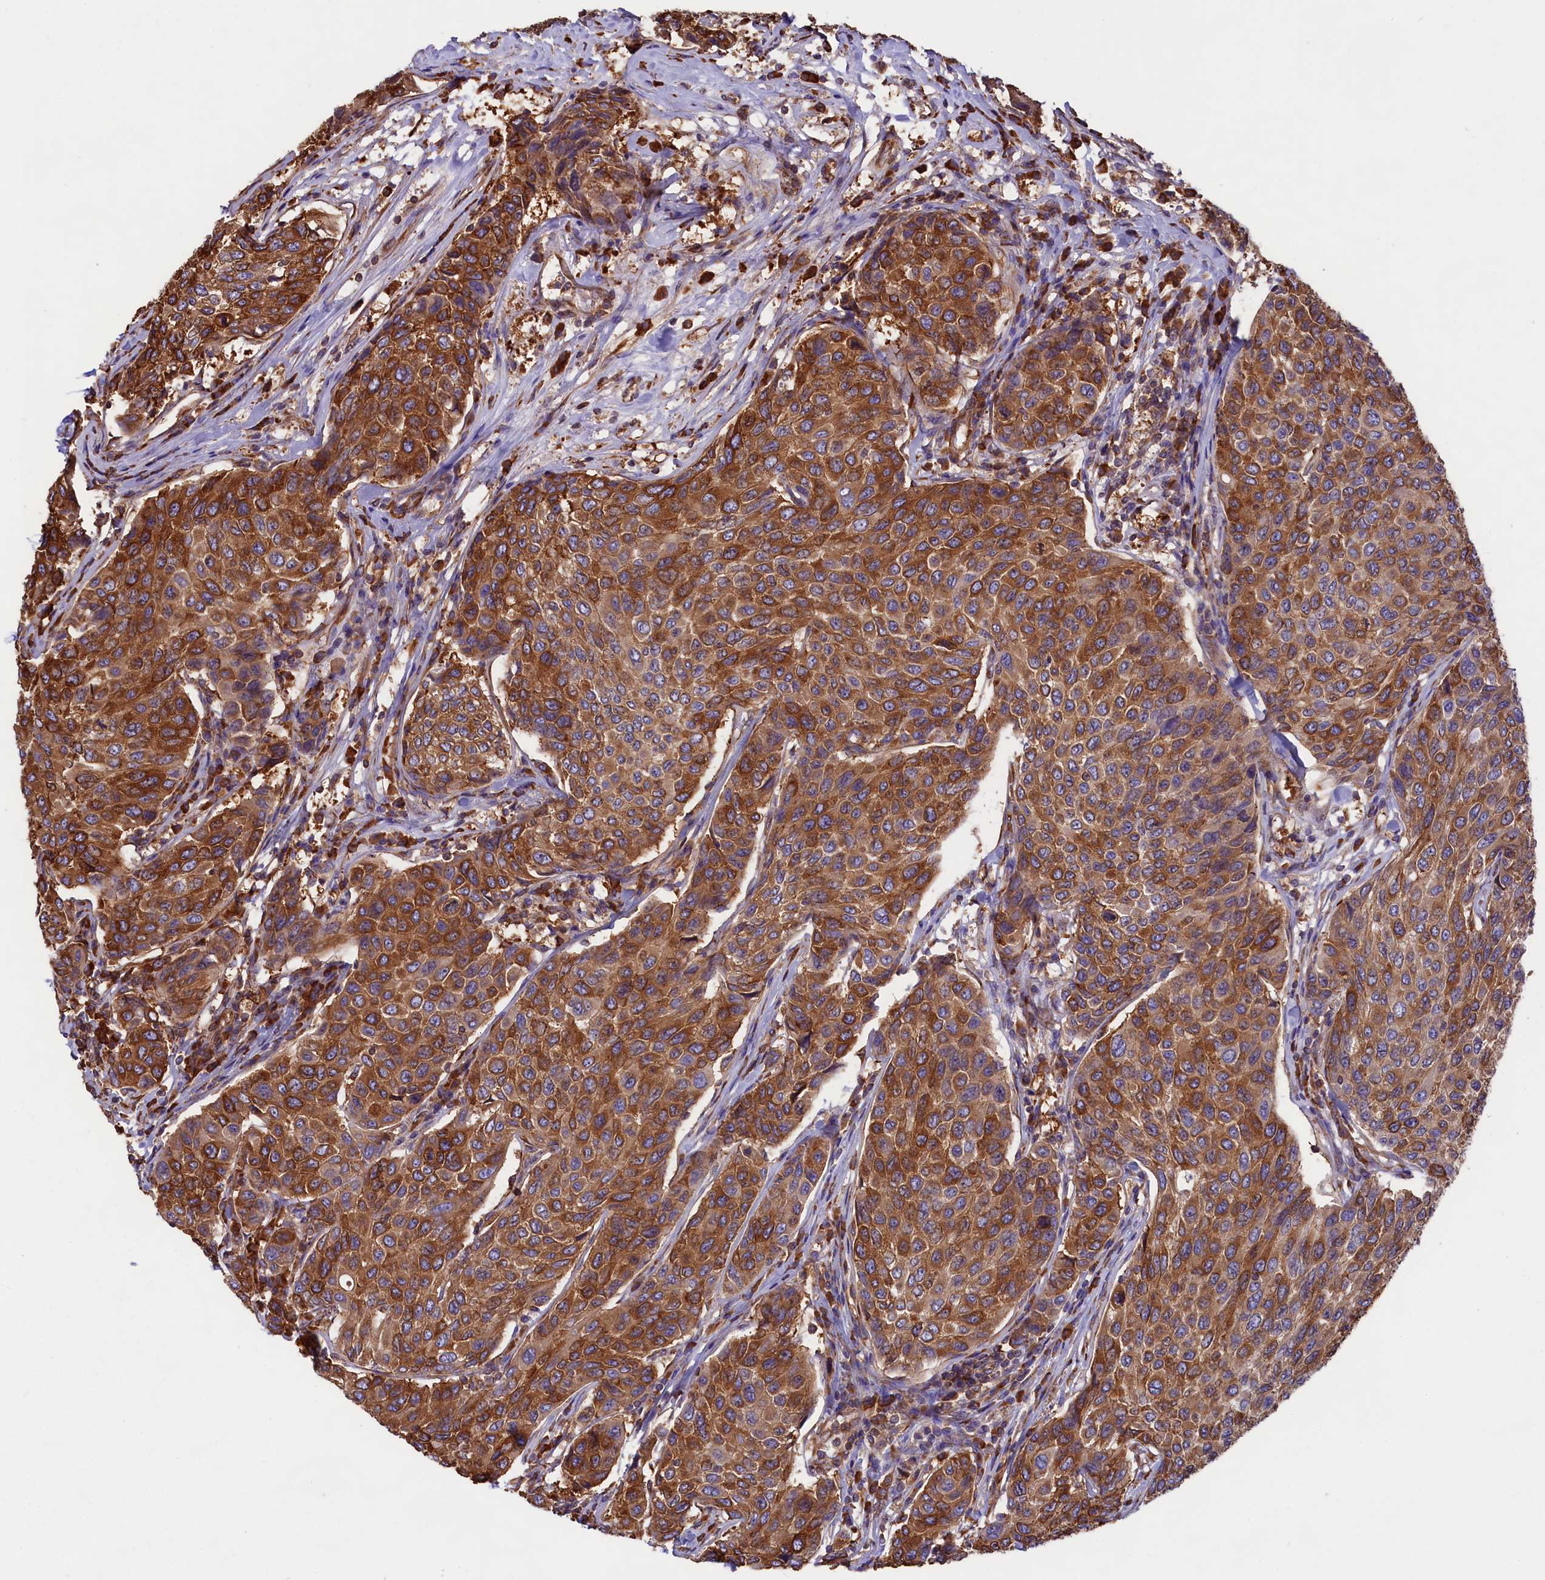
{"staining": {"intensity": "strong", "quantity": ">75%", "location": "cytoplasmic/membranous"}, "tissue": "breast cancer", "cell_type": "Tumor cells", "image_type": "cancer", "snomed": [{"axis": "morphology", "description": "Duct carcinoma"}, {"axis": "topography", "description": "Breast"}], "caption": "About >75% of tumor cells in intraductal carcinoma (breast) show strong cytoplasmic/membranous protein staining as visualized by brown immunohistochemical staining.", "gene": "GYS1", "patient": {"sex": "female", "age": 55}}